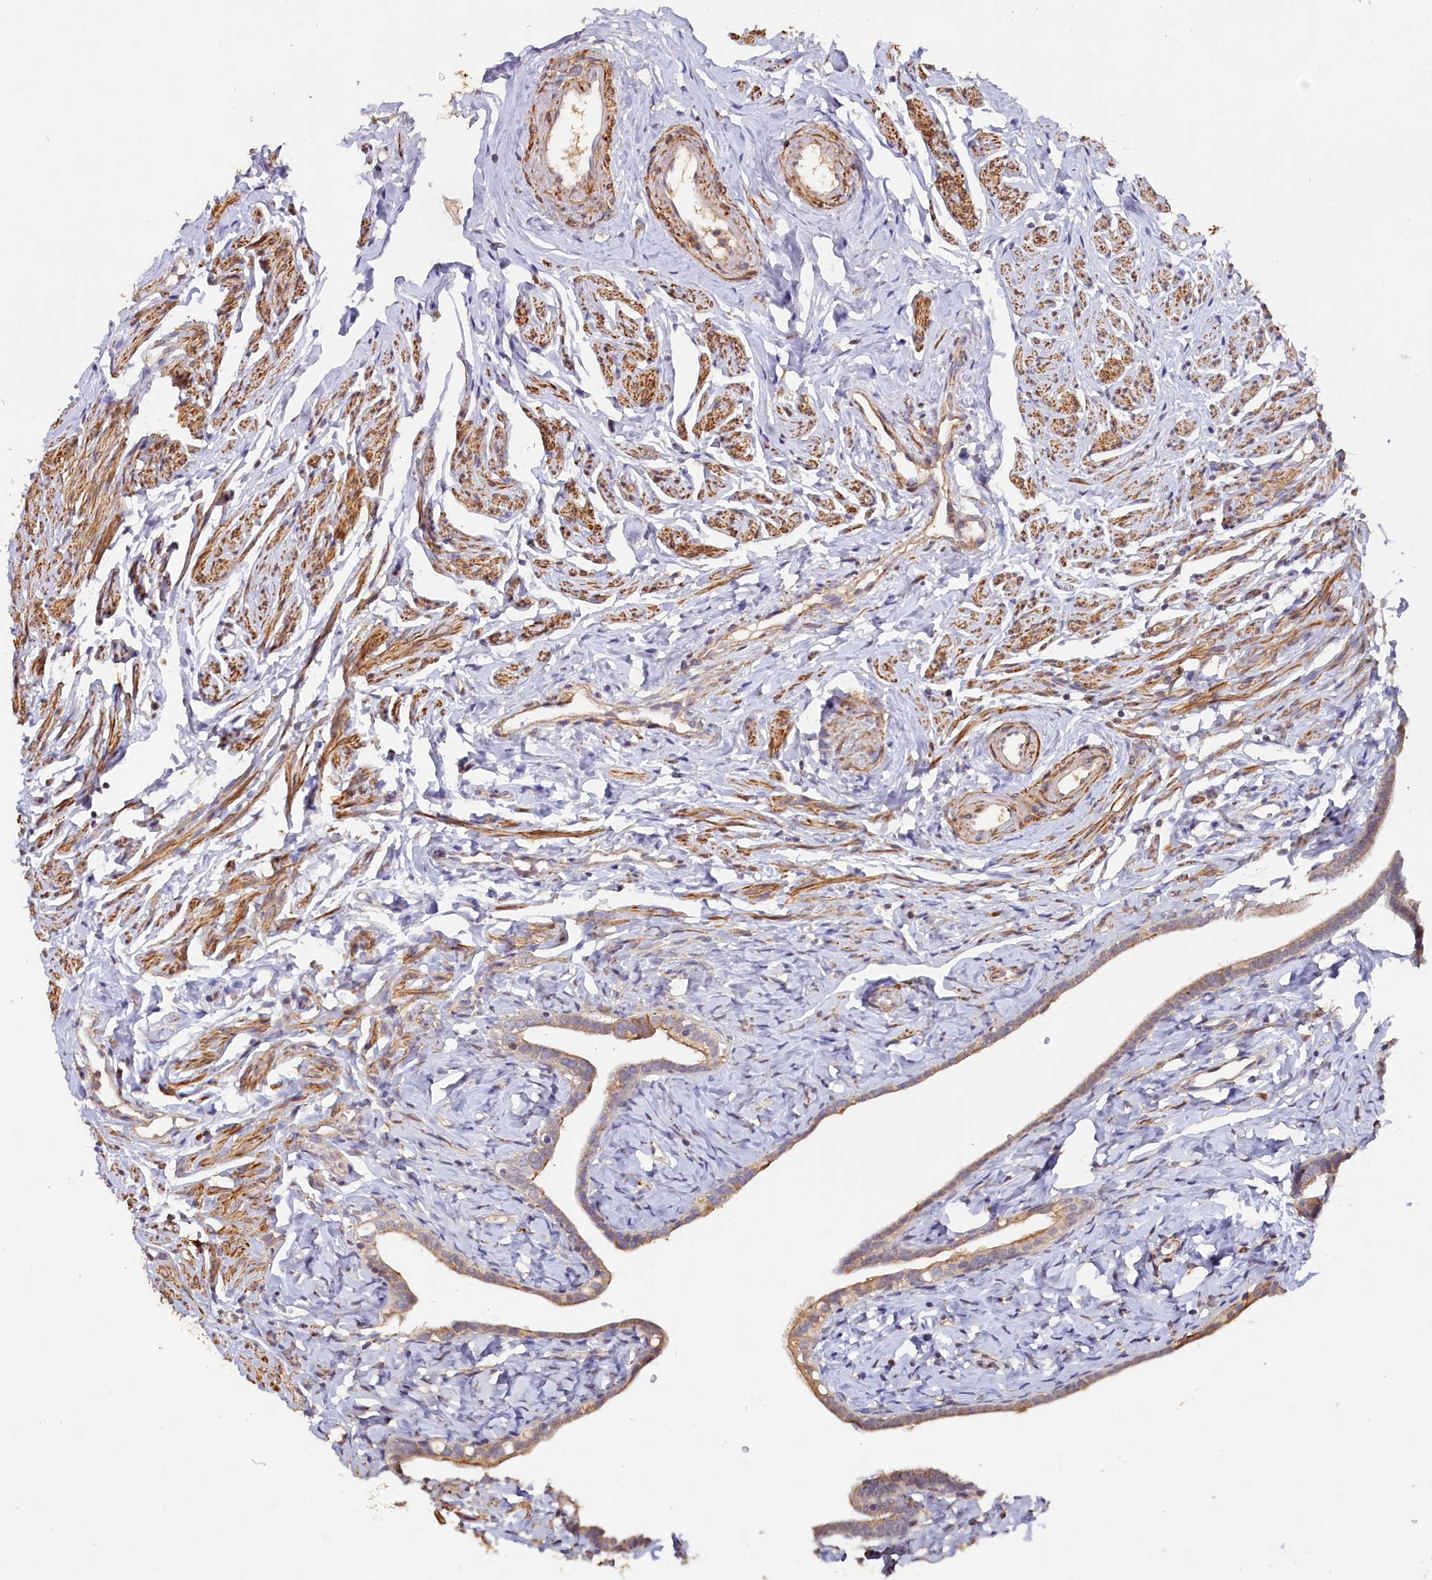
{"staining": {"intensity": "moderate", "quantity": ">75%", "location": "cytoplasmic/membranous"}, "tissue": "fallopian tube", "cell_type": "Glandular cells", "image_type": "normal", "snomed": [{"axis": "morphology", "description": "Normal tissue, NOS"}, {"axis": "topography", "description": "Fallopian tube"}], "caption": "This micrograph reveals benign fallopian tube stained with IHC to label a protein in brown. The cytoplasmic/membranous of glandular cells show moderate positivity for the protein. Nuclei are counter-stained blue.", "gene": "TANGO6", "patient": {"sex": "female", "age": 66}}